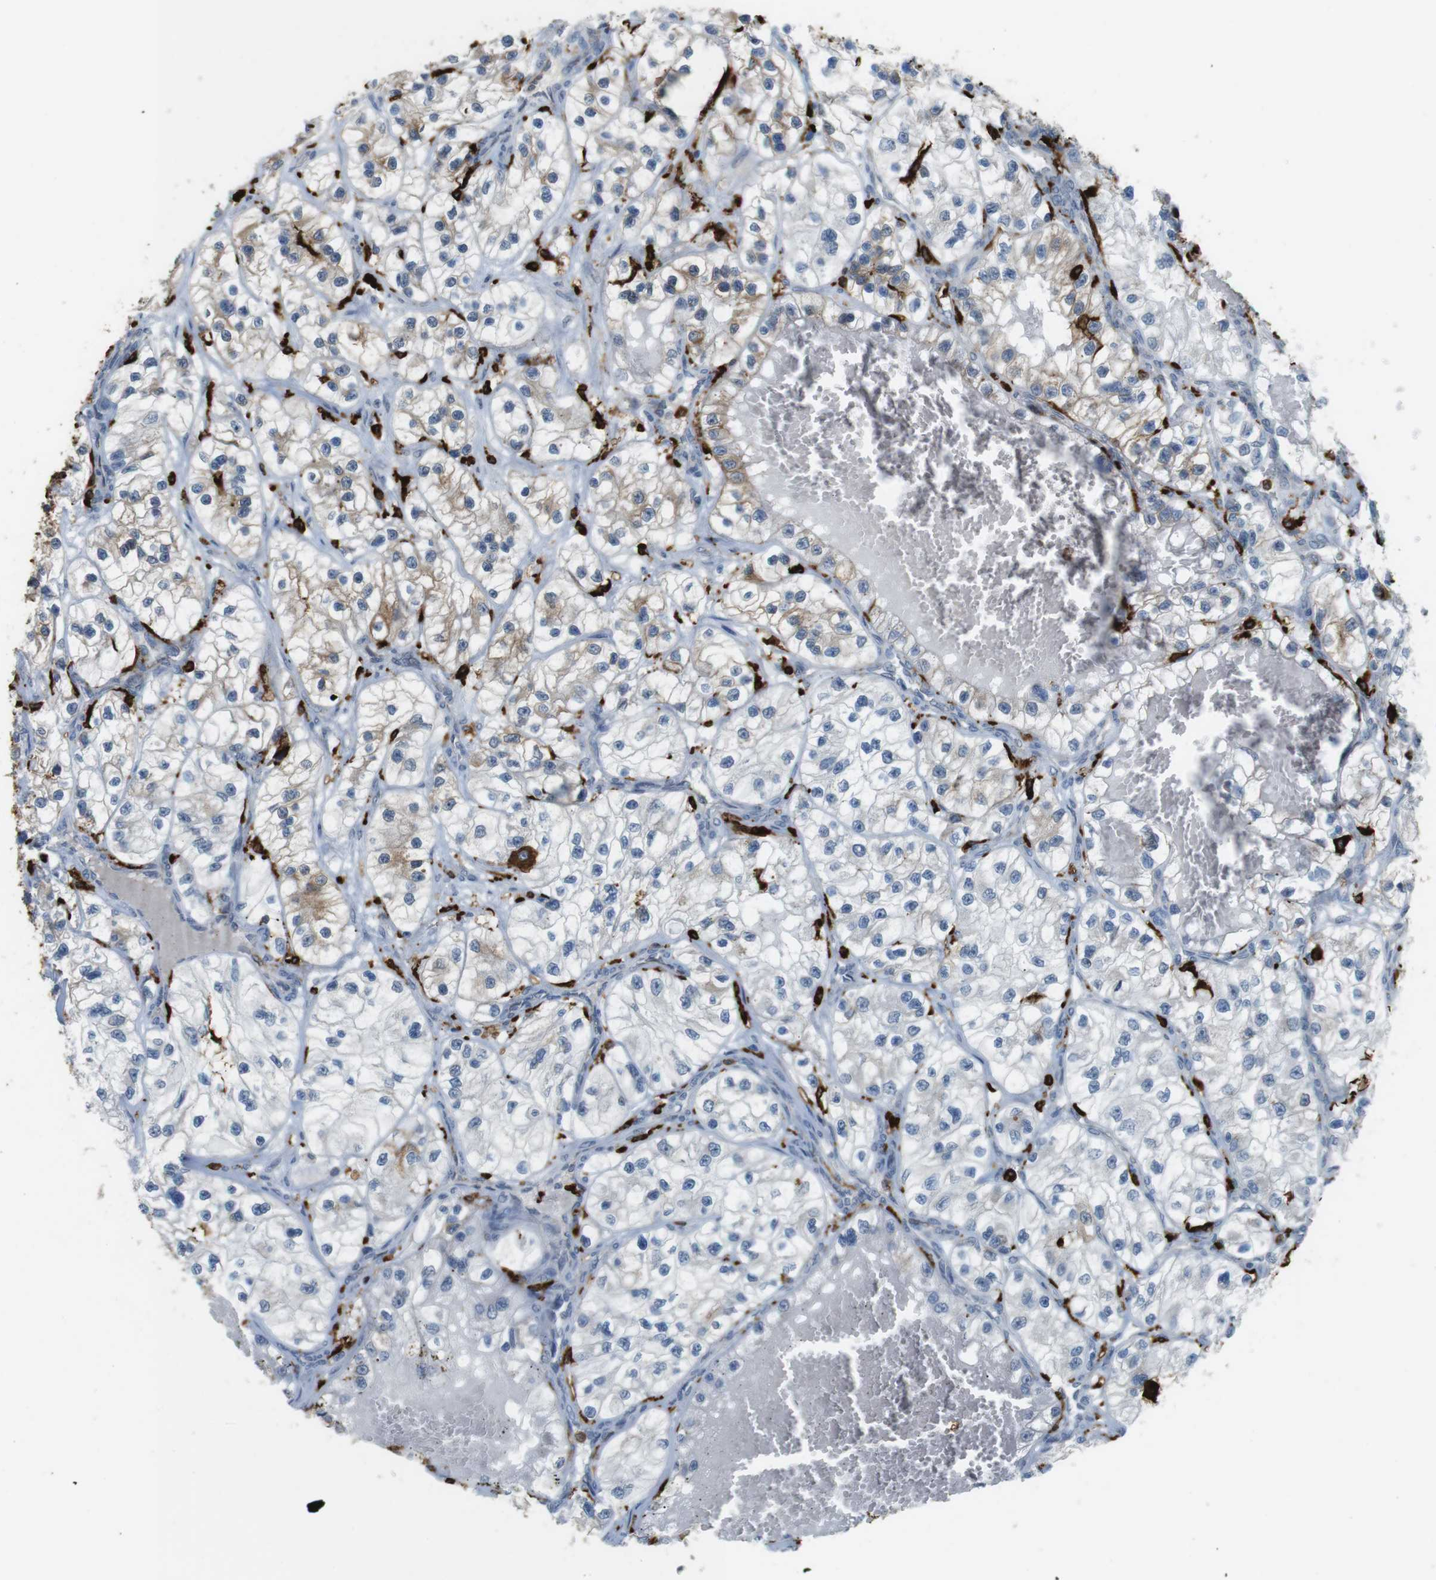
{"staining": {"intensity": "negative", "quantity": "none", "location": "none"}, "tissue": "renal cancer", "cell_type": "Tumor cells", "image_type": "cancer", "snomed": [{"axis": "morphology", "description": "Adenocarcinoma, NOS"}, {"axis": "topography", "description": "Kidney"}], "caption": "Photomicrograph shows no protein expression in tumor cells of renal cancer tissue. (Immunohistochemistry (ihc), brightfield microscopy, high magnification).", "gene": "HLA-DRA", "patient": {"sex": "female", "age": 57}}